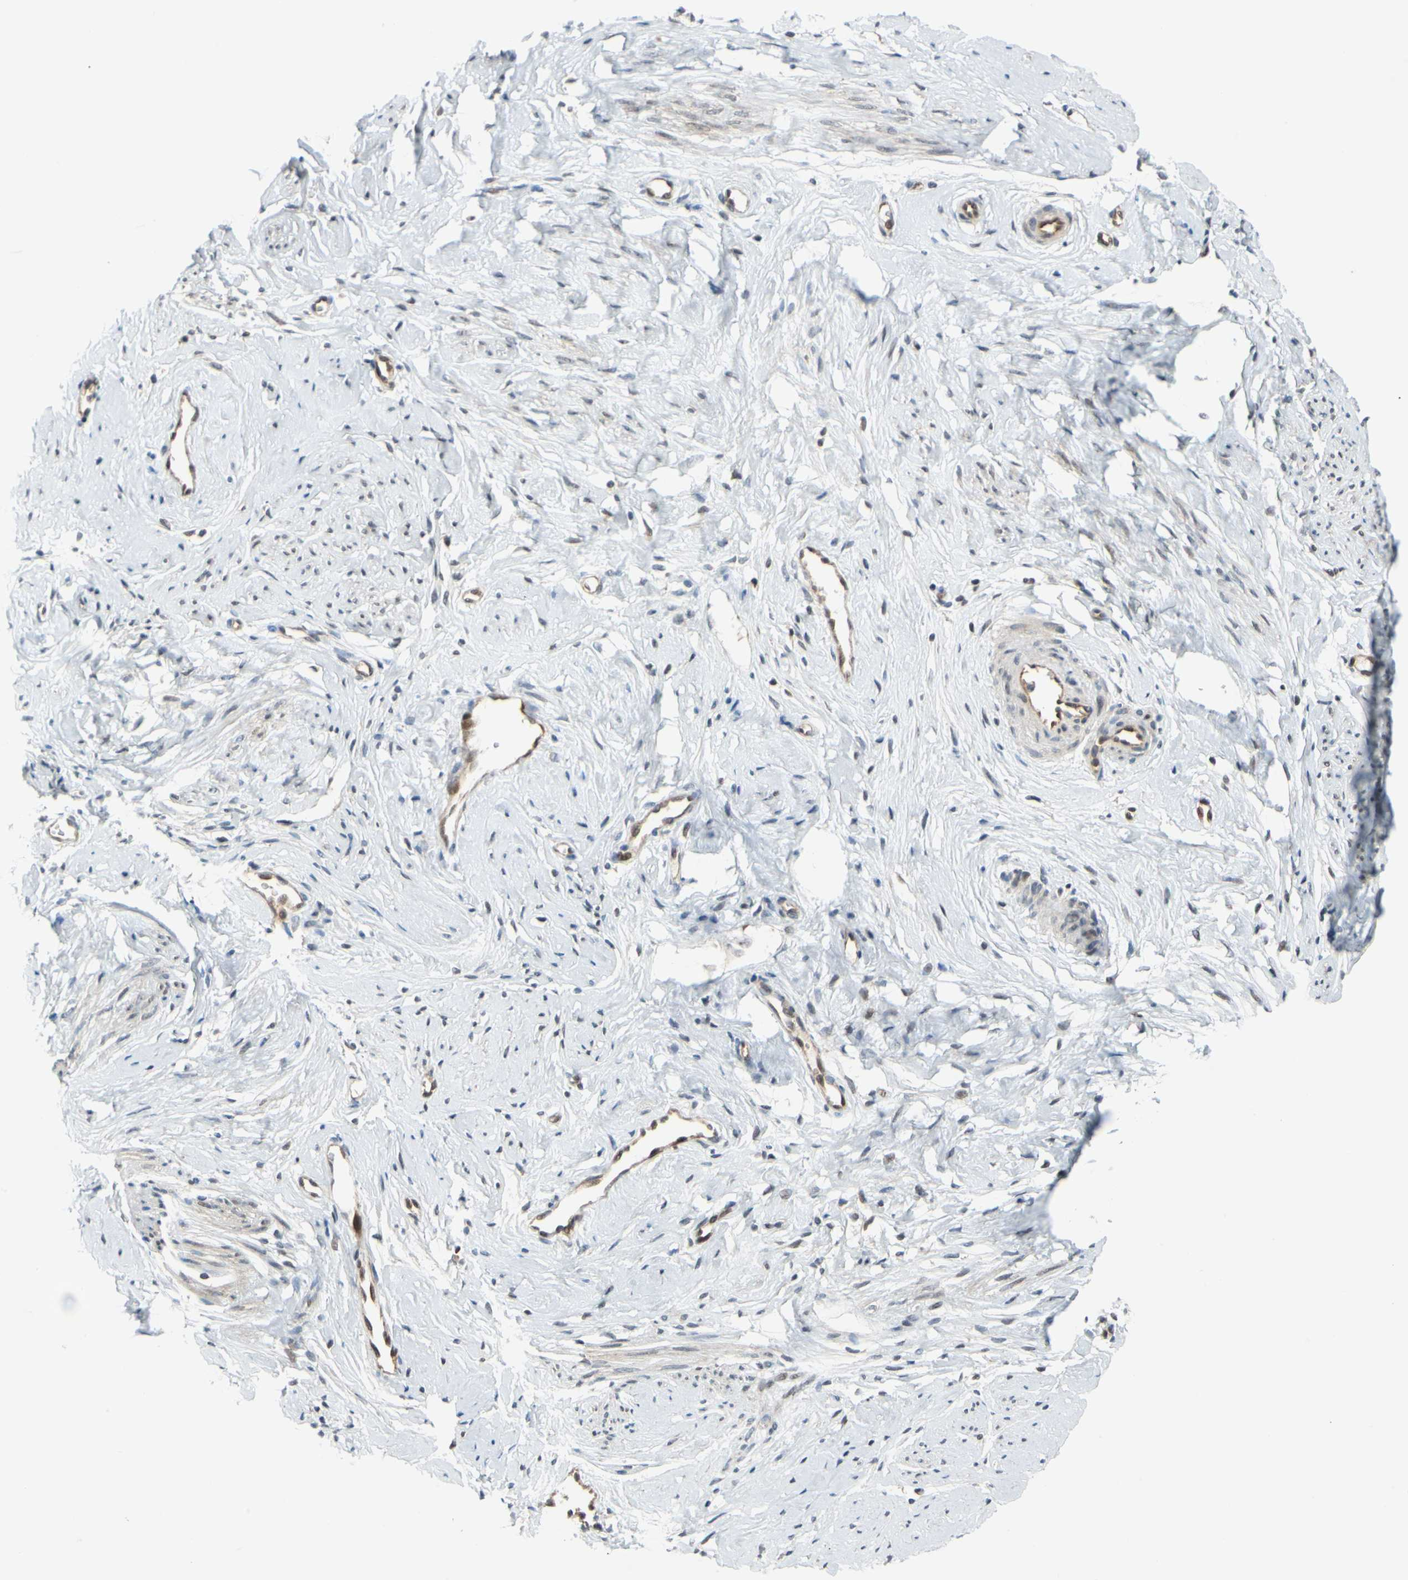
{"staining": {"intensity": "negative", "quantity": "none", "location": "none"}, "tissue": "cervix", "cell_type": "Glandular cells", "image_type": "normal", "snomed": [{"axis": "morphology", "description": "Normal tissue, NOS"}, {"axis": "topography", "description": "Cervix"}], "caption": "DAB (3,3'-diaminobenzidine) immunohistochemical staining of normal cervix reveals no significant staining in glandular cells.", "gene": "MAPK9", "patient": {"sex": "female", "age": 46}}